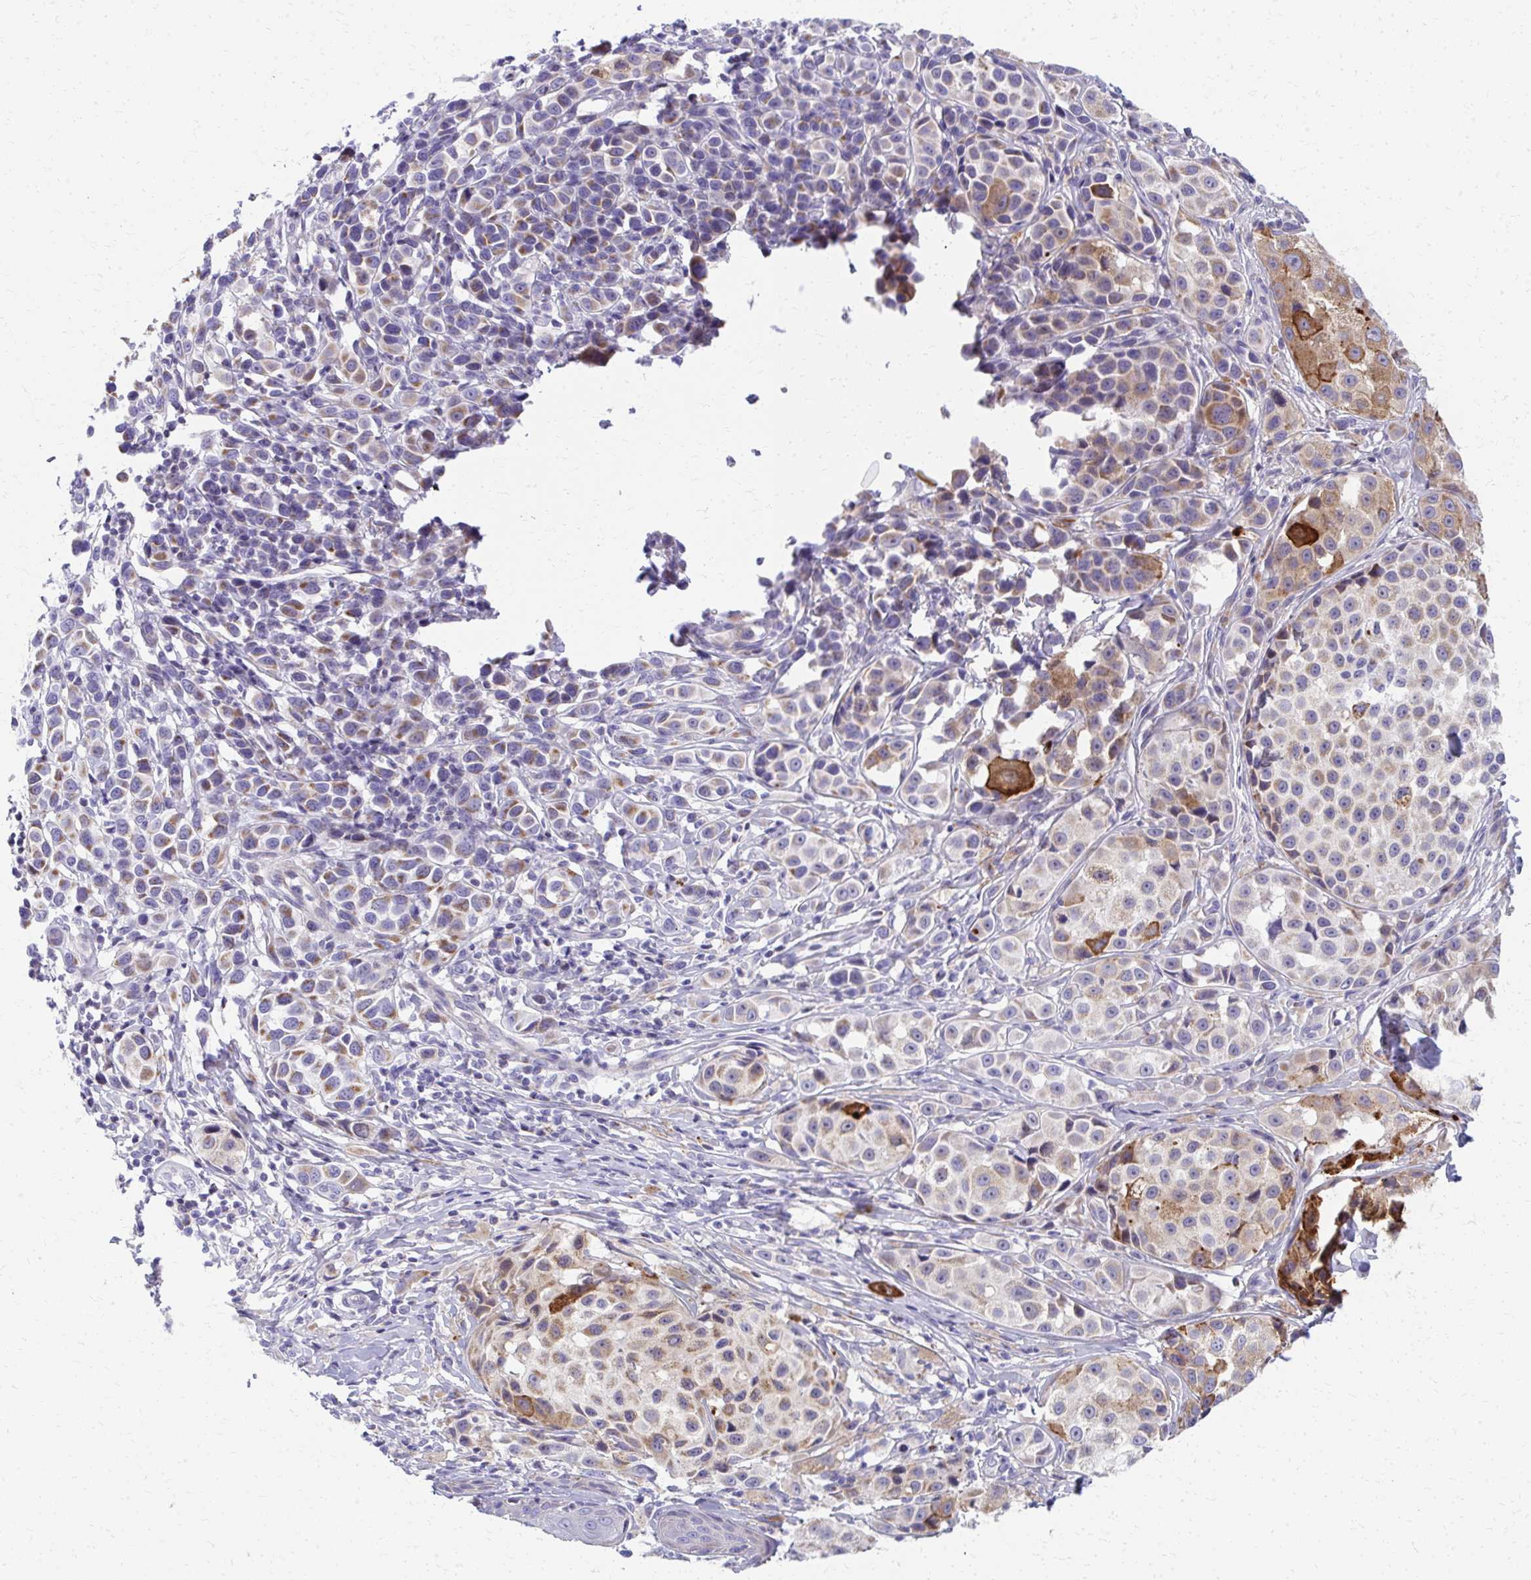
{"staining": {"intensity": "moderate", "quantity": "25%-75%", "location": "cytoplasmic/membranous"}, "tissue": "melanoma", "cell_type": "Tumor cells", "image_type": "cancer", "snomed": [{"axis": "morphology", "description": "Malignant melanoma, NOS"}, {"axis": "topography", "description": "Skin"}], "caption": "High-power microscopy captured an immunohistochemistry image of malignant melanoma, revealing moderate cytoplasmic/membranous positivity in about 25%-75% of tumor cells. (DAB (3,3'-diaminobenzidine) = brown stain, brightfield microscopy at high magnification).", "gene": "IL37", "patient": {"sex": "male", "age": 39}}